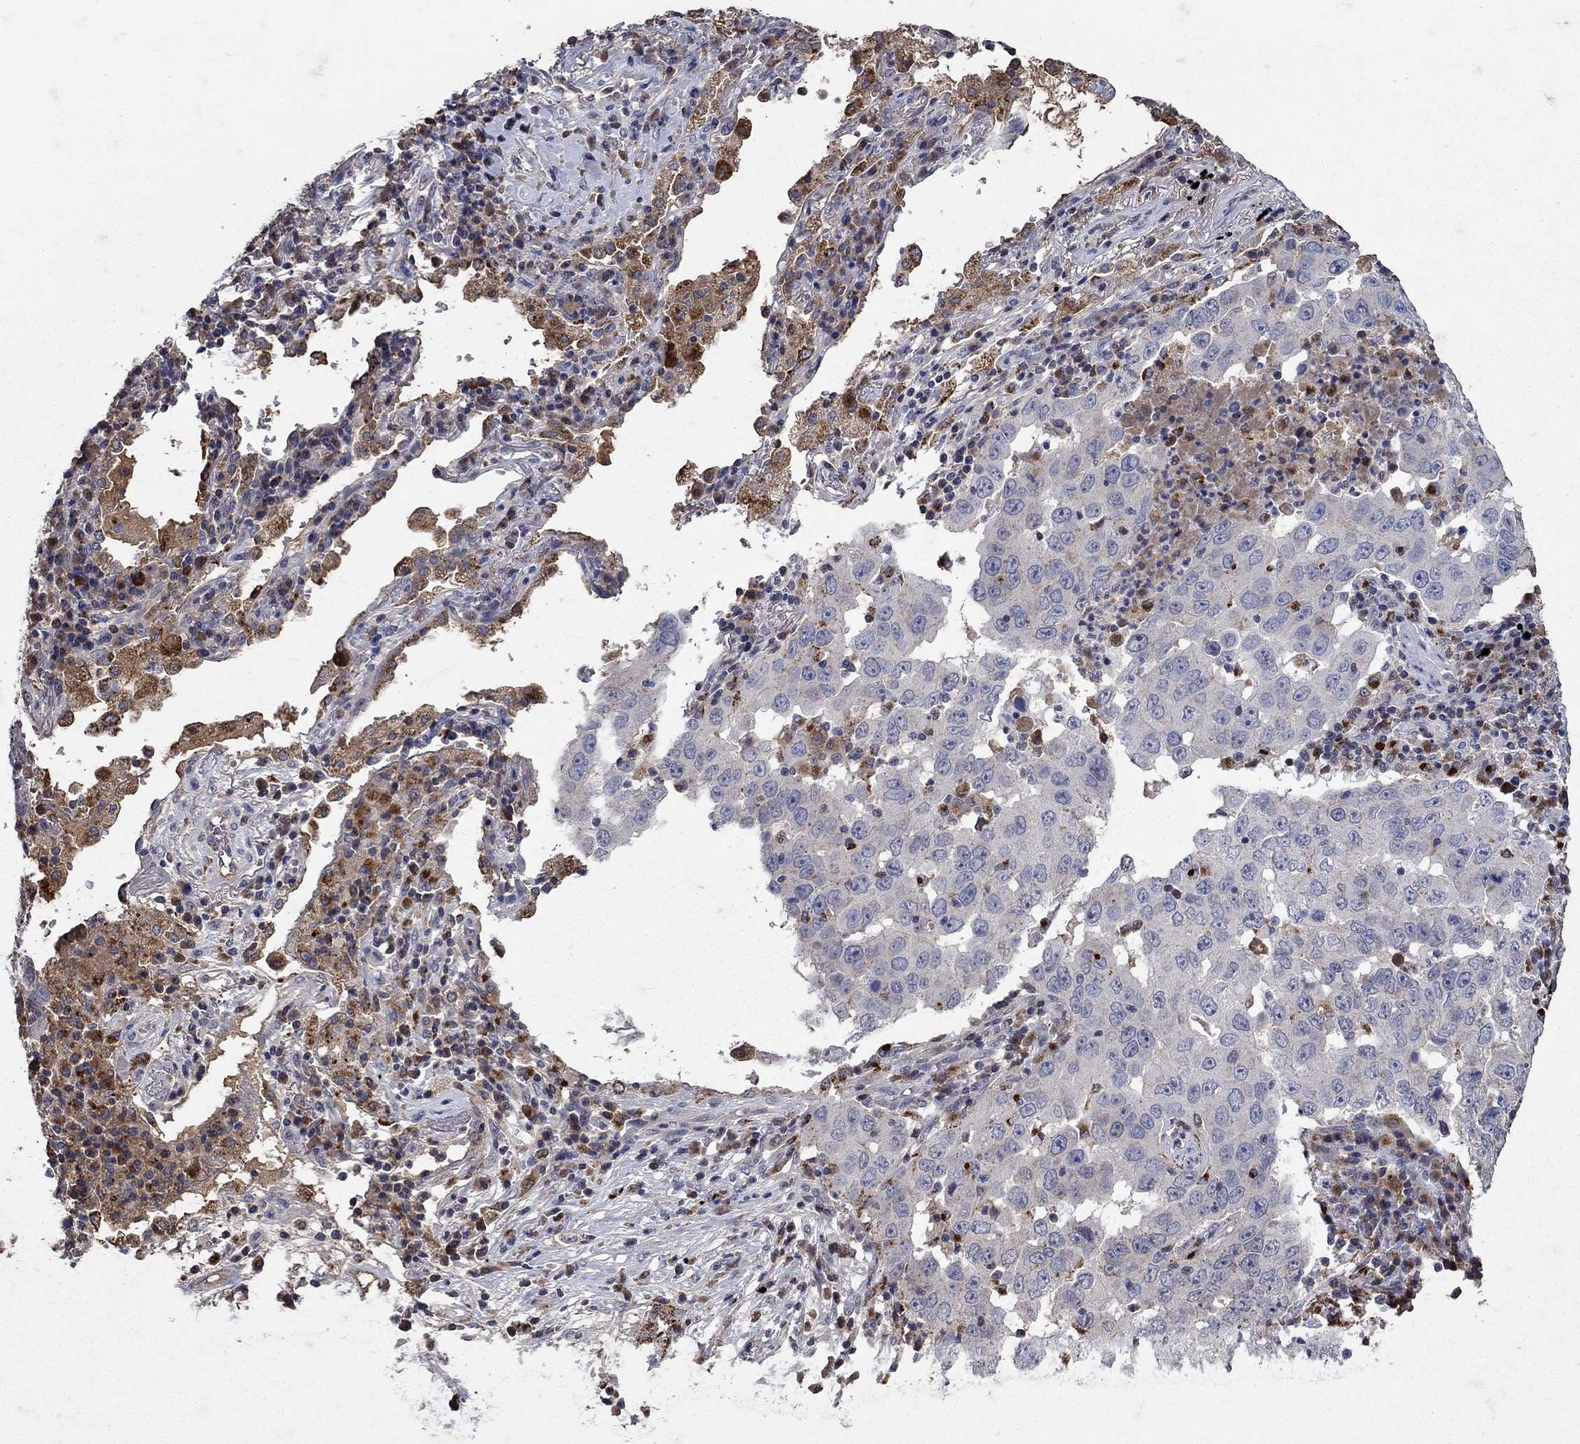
{"staining": {"intensity": "negative", "quantity": "none", "location": "none"}, "tissue": "lung cancer", "cell_type": "Tumor cells", "image_type": "cancer", "snomed": [{"axis": "morphology", "description": "Adenocarcinoma, NOS"}, {"axis": "topography", "description": "Lung"}], "caption": "The photomicrograph reveals no significant expression in tumor cells of adenocarcinoma (lung).", "gene": "NPC2", "patient": {"sex": "male", "age": 73}}